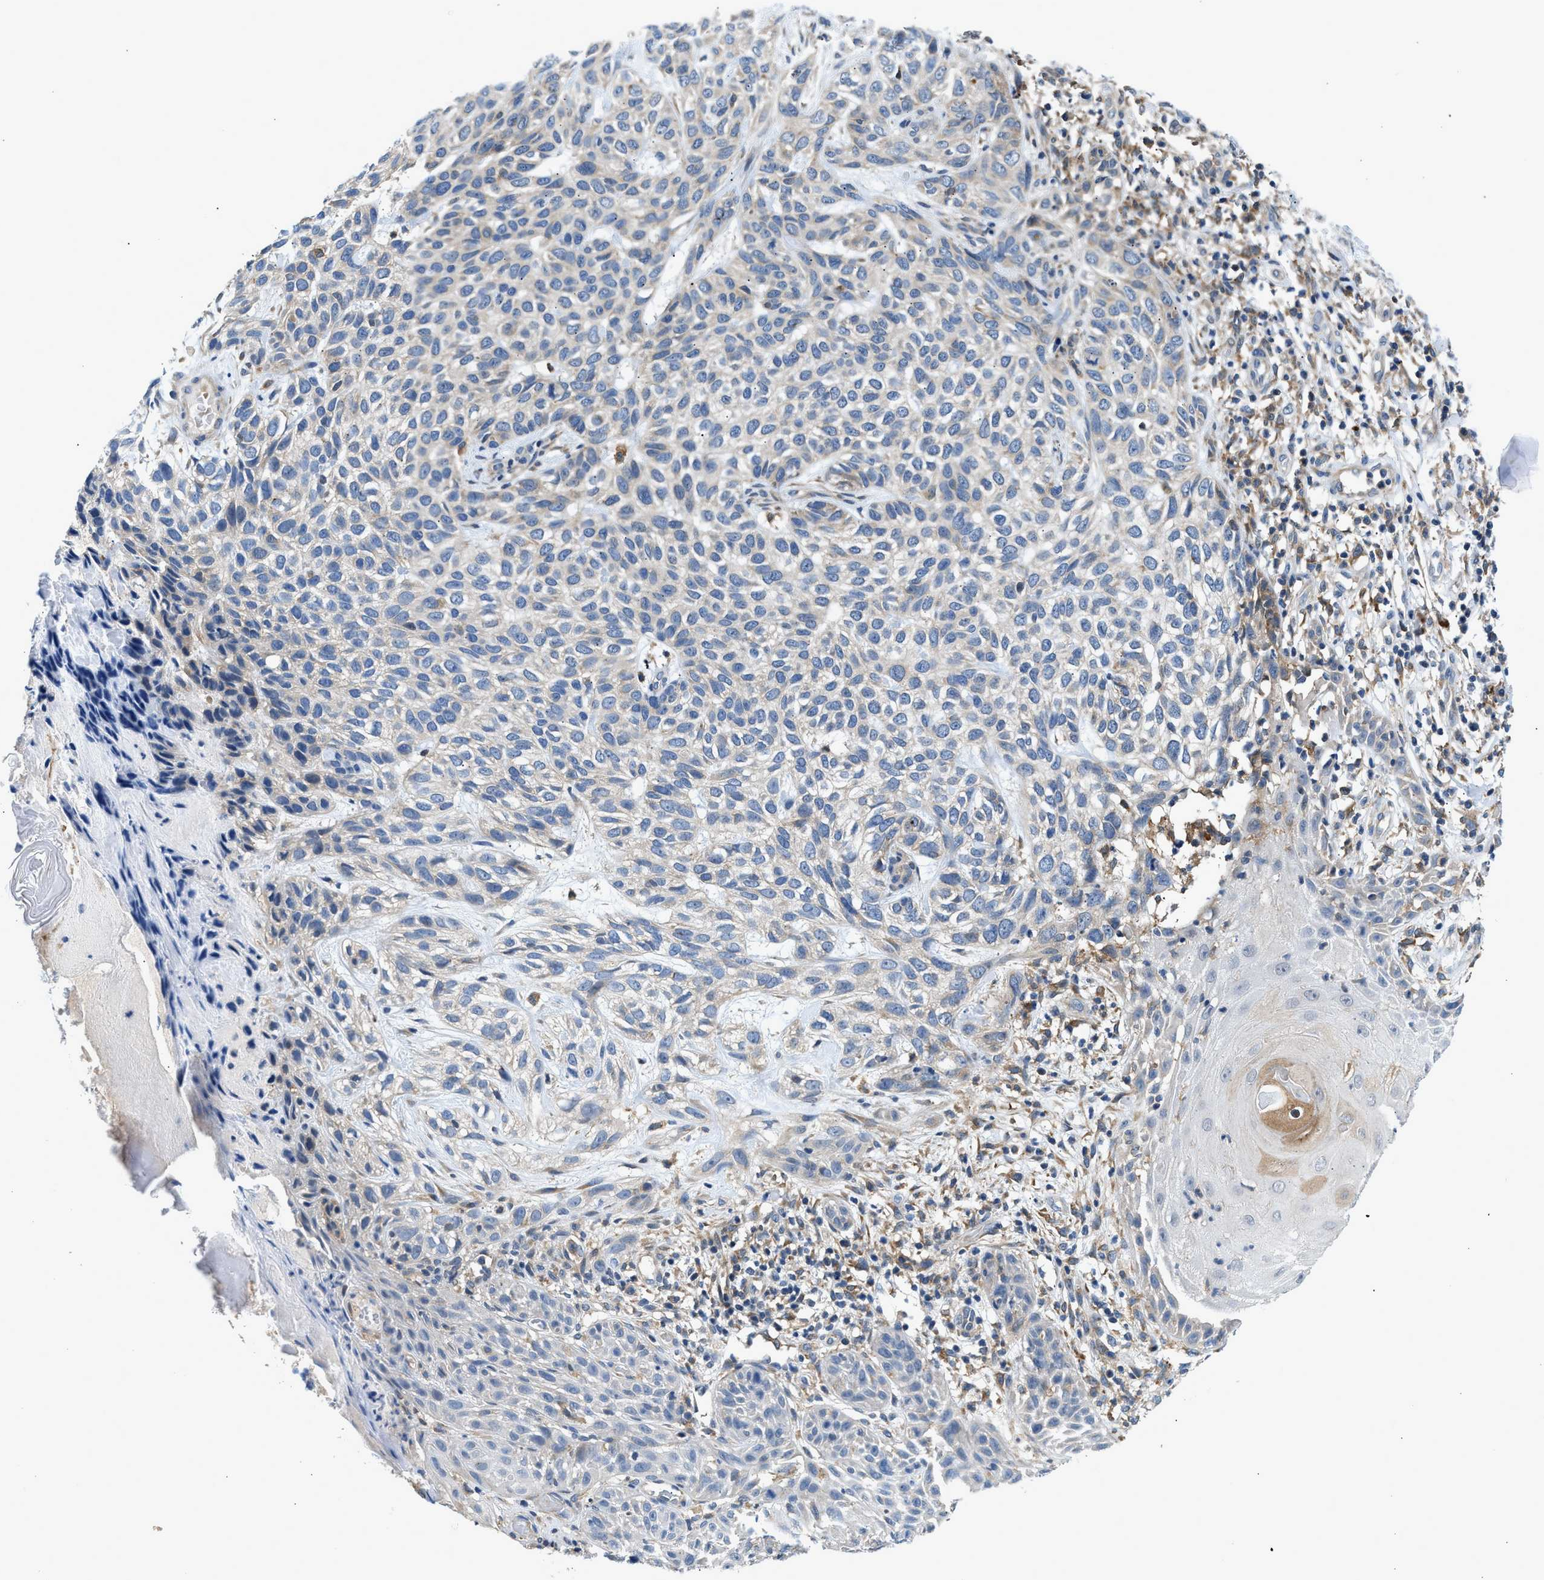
{"staining": {"intensity": "weak", "quantity": "<25%", "location": "cytoplasmic/membranous"}, "tissue": "skin cancer", "cell_type": "Tumor cells", "image_type": "cancer", "snomed": [{"axis": "morphology", "description": "Normal tissue, NOS"}, {"axis": "morphology", "description": "Basal cell carcinoma"}, {"axis": "topography", "description": "Skin"}], "caption": "Tumor cells show no significant protein staining in basal cell carcinoma (skin). (DAB immunohistochemistry, high magnification).", "gene": "LPIN2", "patient": {"sex": "male", "age": 79}}